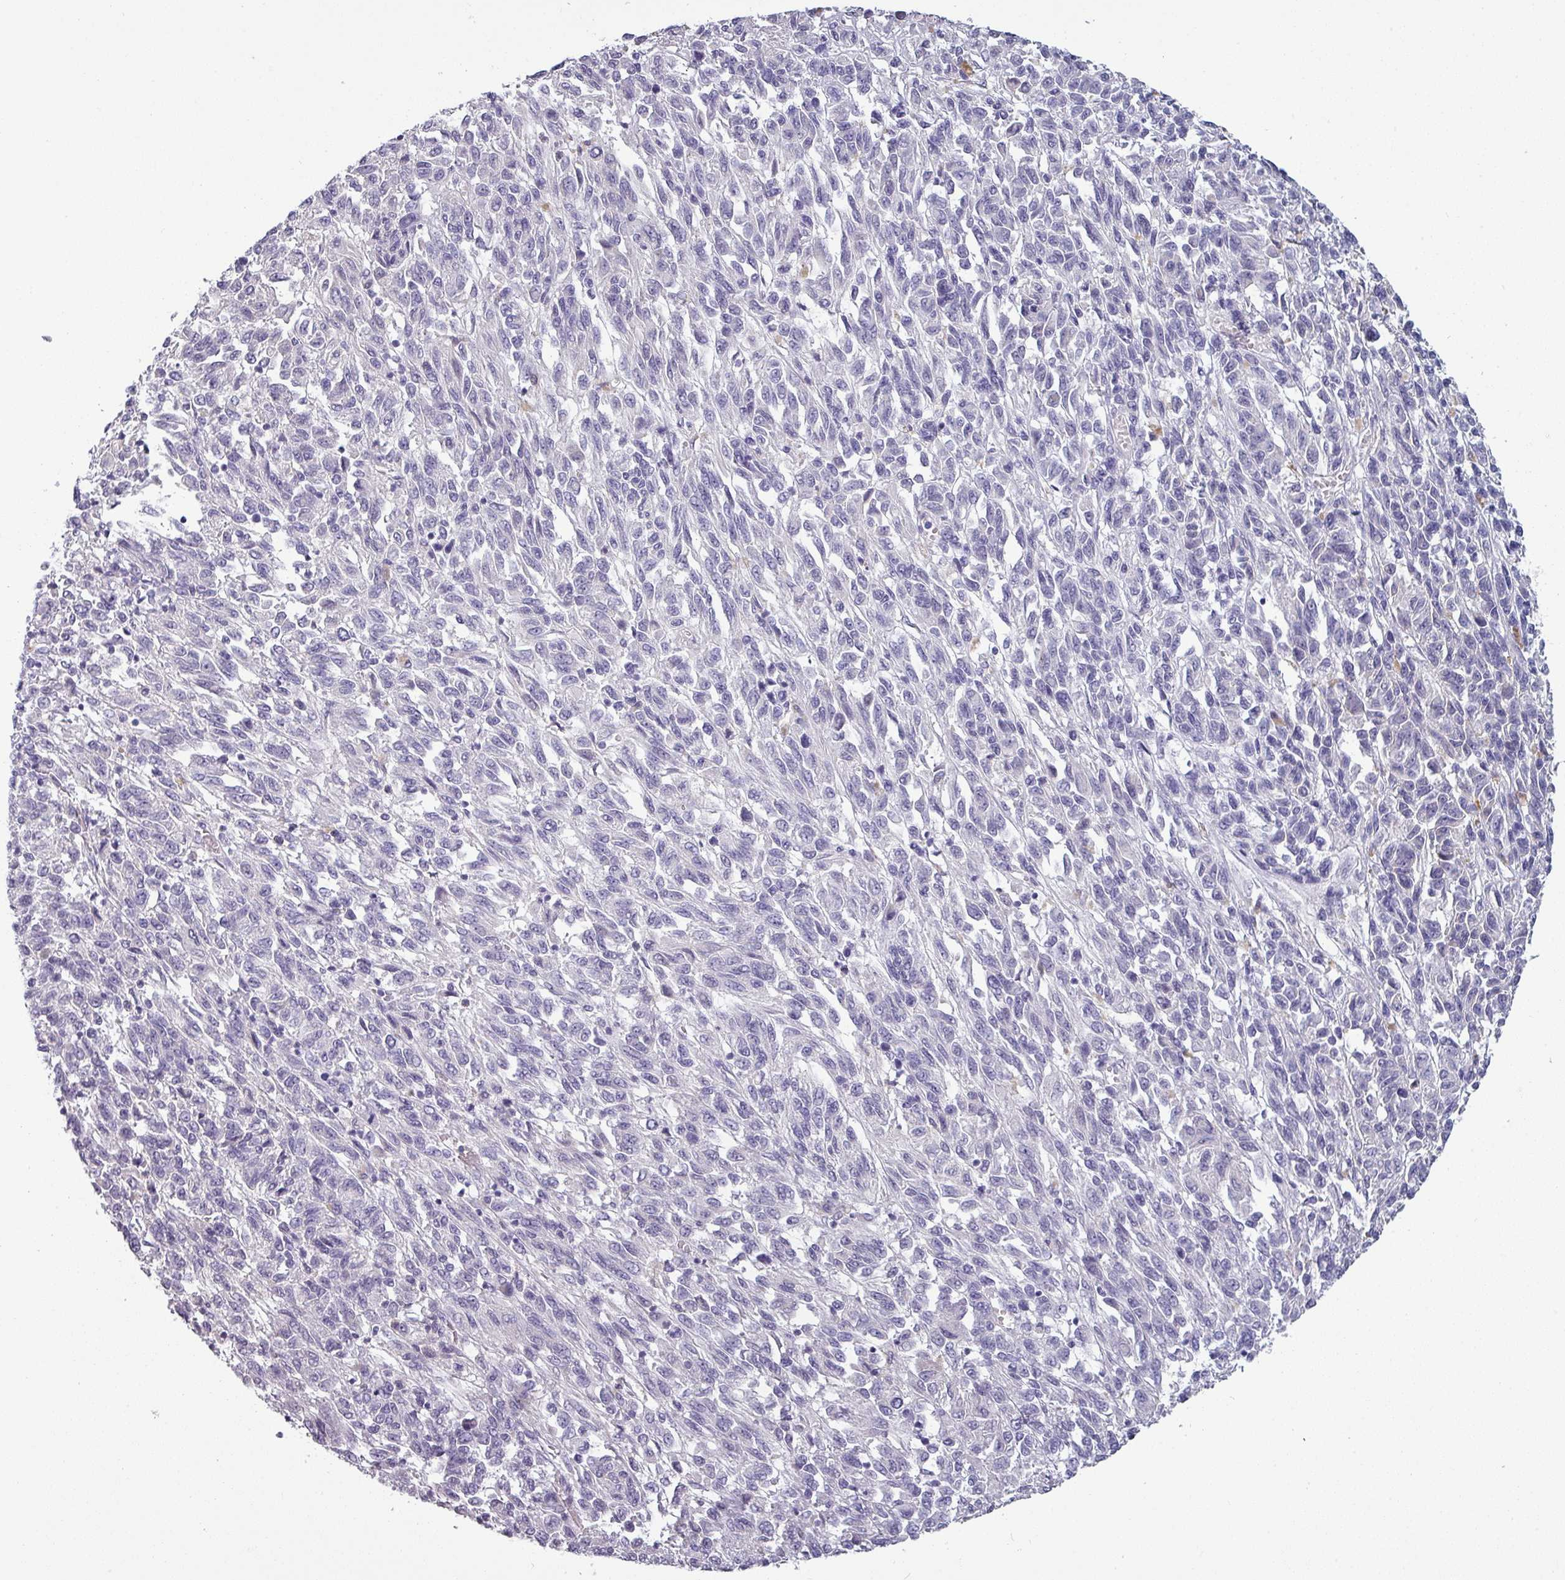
{"staining": {"intensity": "negative", "quantity": "none", "location": "none"}, "tissue": "melanoma", "cell_type": "Tumor cells", "image_type": "cancer", "snomed": [{"axis": "morphology", "description": "Malignant melanoma, Metastatic site"}, {"axis": "topography", "description": "Lung"}], "caption": "IHC of human malignant melanoma (metastatic site) exhibits no staining in tumor cells.", "gene": "SLC26A9", "patient": {"sex": "male", "age": 64}}